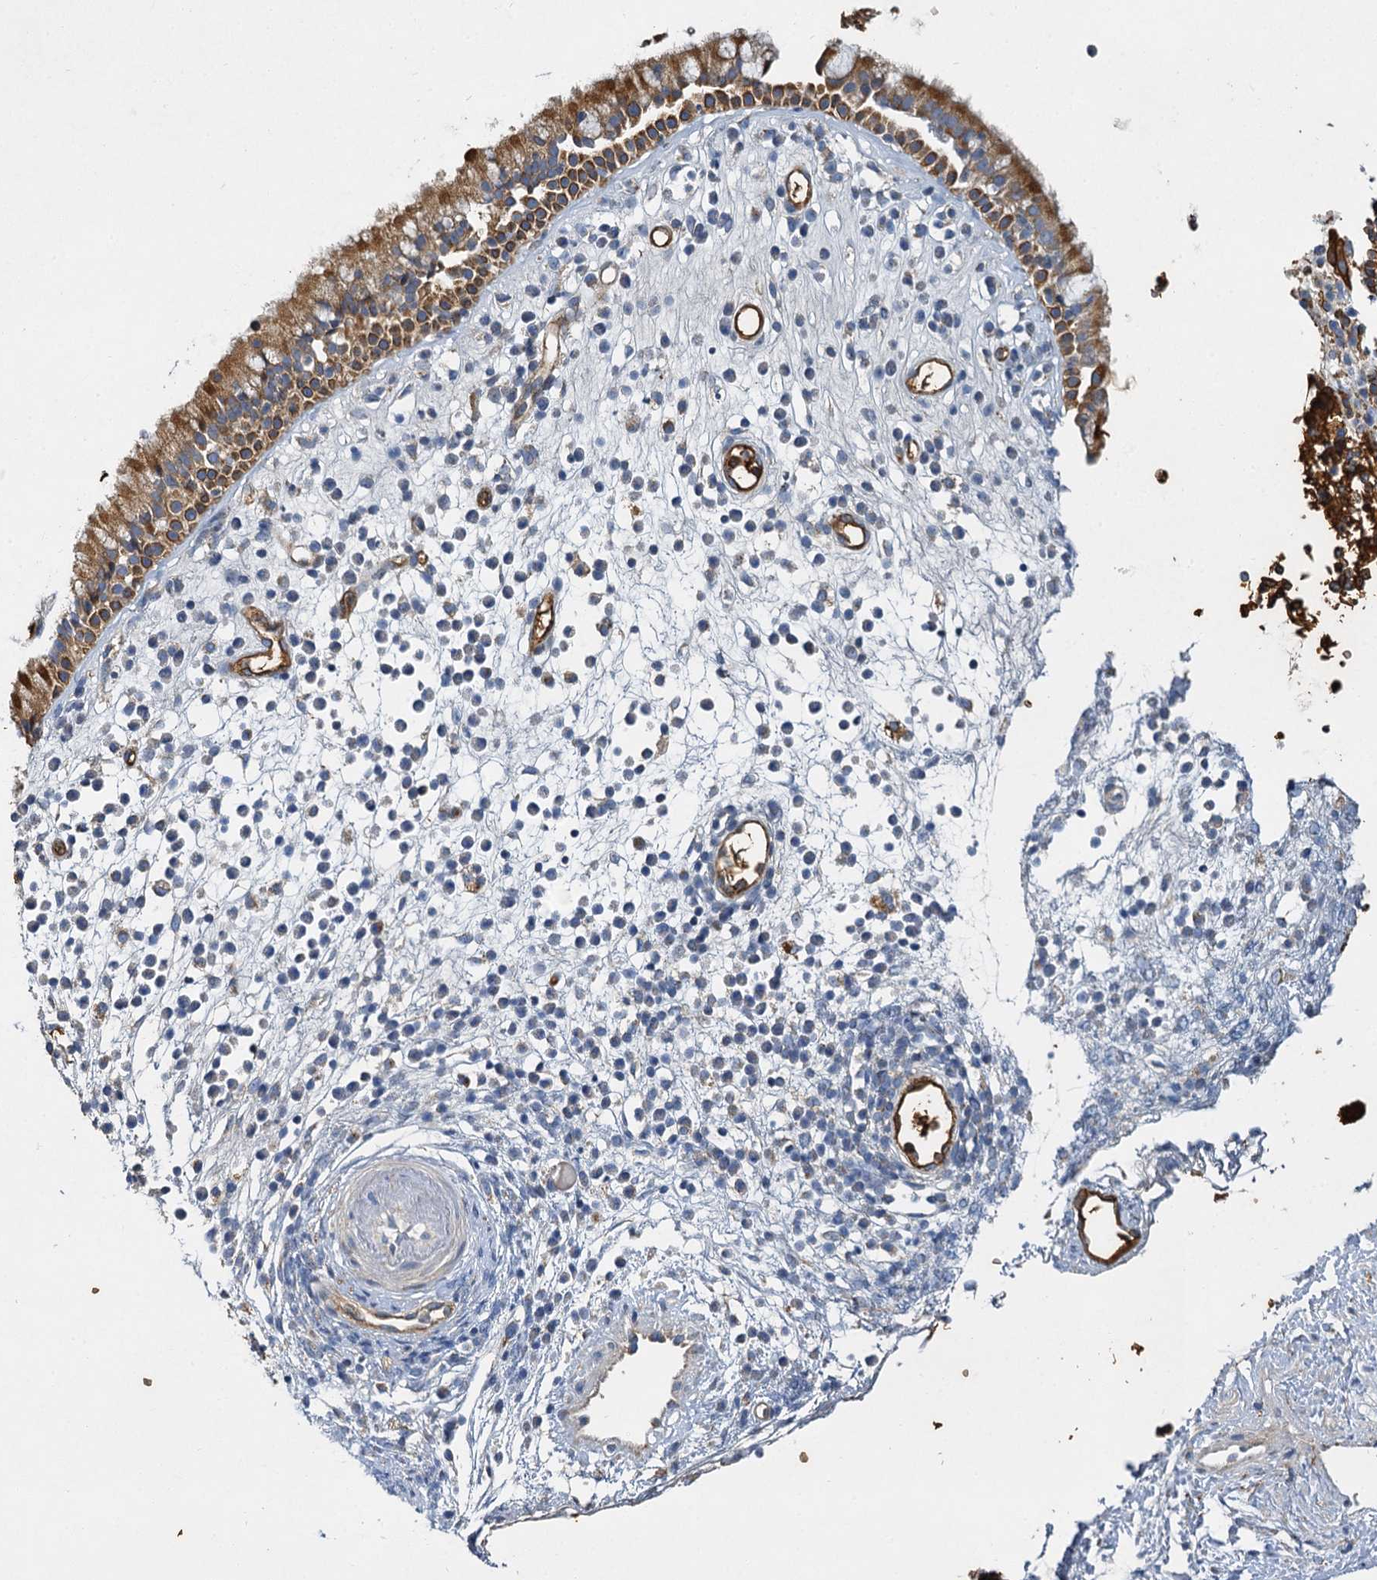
{"staining": {"intensity": "moderate", "quantity": ">75%", "location": "cytoplasmic/membranous"}, "tissue": "nasopharynx", "cell_type": "Respiratory epithelial cells", "image_type": "normal", "snomed": [{"axis": "morphology", "description": "Normal tissue, NOS"}, {"axis": "morphology", "description": "Inflammation, NOS"}, {"axis": "topography", "description": "Nasopharynx"}], "caption": "Immunohistochemistry staining of unremarkable nasopharynx, which displays medium levels of moderate cytoplasmic/membranous positivity in approximately >75% of respiratory epithelial cells indicating moderate cytoplasmic/membranous protein staining. The staining was performed using DAB (brown) for protein detection and nuclei were counterstained in hematoxylin (blue).", "gene": "BCS1L", "patient": {"sex": "male", "age": 29}}